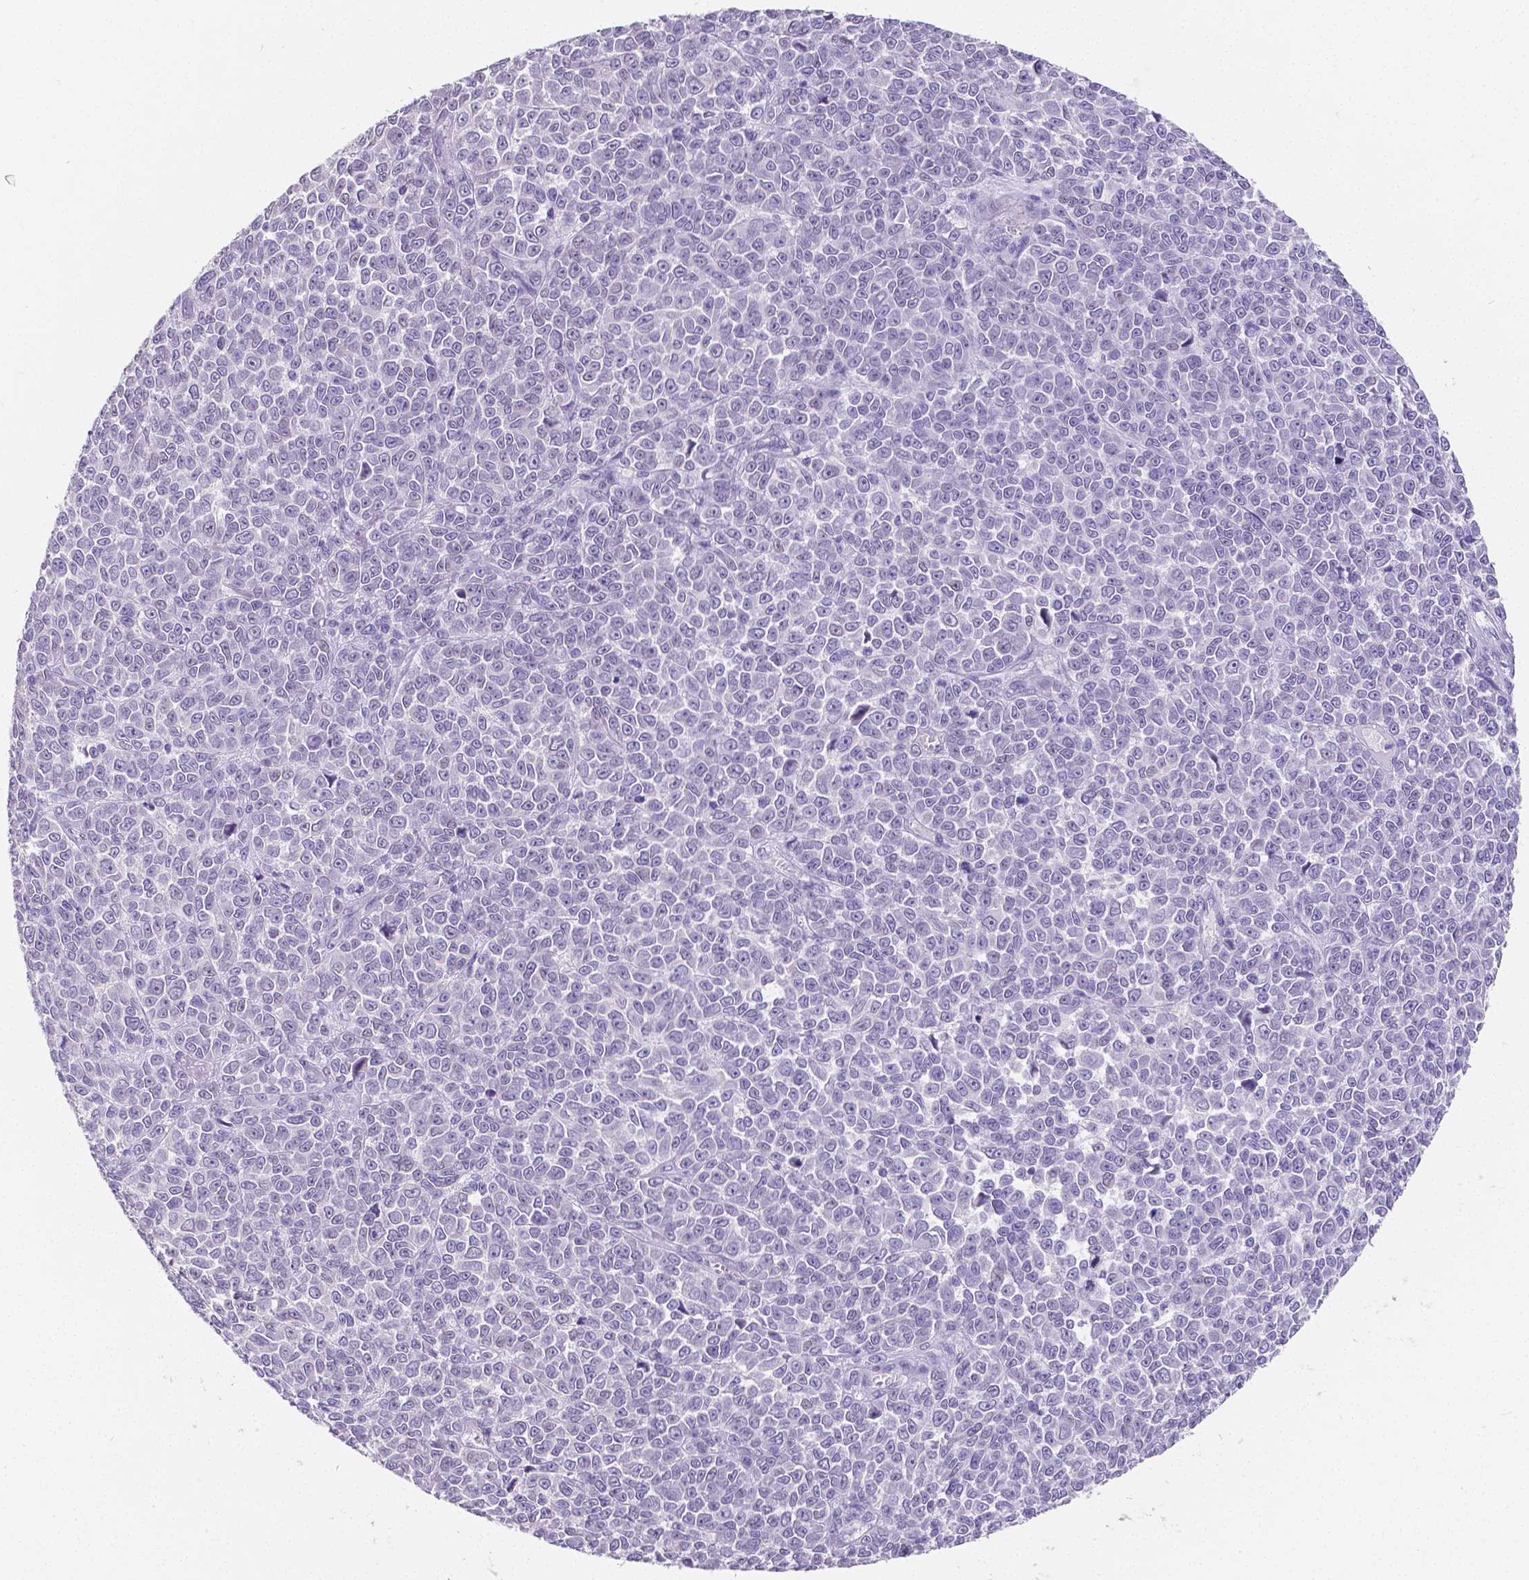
{"staining": {"intensity": "negative", "quantity": "none", "location": "none"}, "tissue": "melanoma", "cell_type": "Tumor cells", "image_type": "cancer", "snomed": [{"axis": "morphology", "description": "Malignant melanoma, NOS"}, {"axis": "topography", "description": "Skin"}], "caption": "The immunohistochemistry (IHC) image has no significant positivity in tumor cells of melanoma tissue.", "gene": "SATB2", "patient": {"sex": "female", "age": 95}}